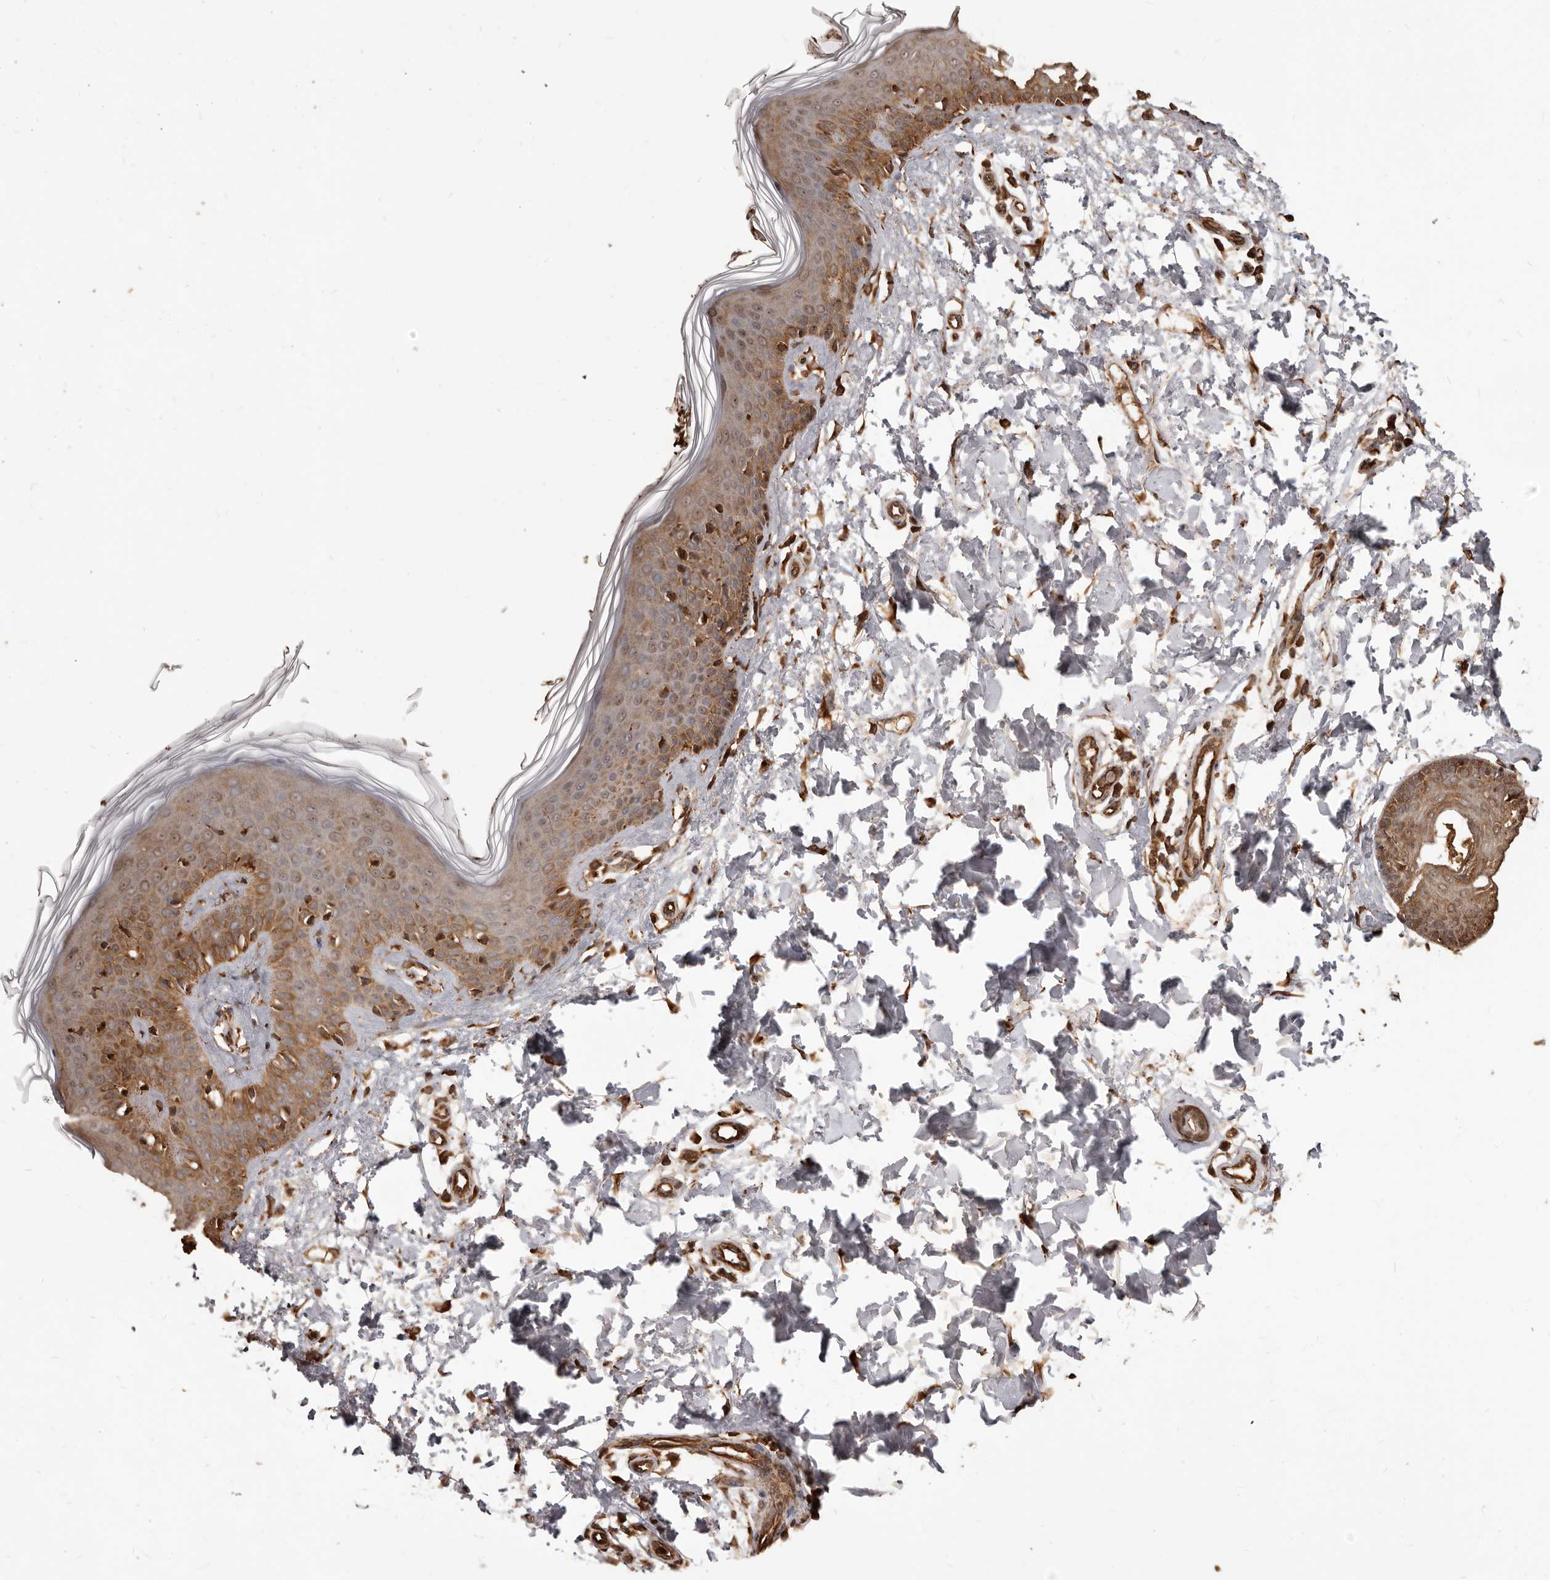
{"staining": {"intensity": "strong", "quantity": ">75%", "location": "cytoplasmic/membranous"}, "tissue": "skin", "cell_type": "Fibroblasts", "image_type": "normal", "snomed": [{"axis": "morphology", "description": "Normal tissue, NOS"}, {"axis": "topography", "description": "Skin"}], "caption": "Skin stained for a protein (brown) demonstrates strong cytoplasmic/membranous positive expression in about >75% of fibroblasts.", "gene": "MTO1", "patient": {"sex": "male", "age": 37}}